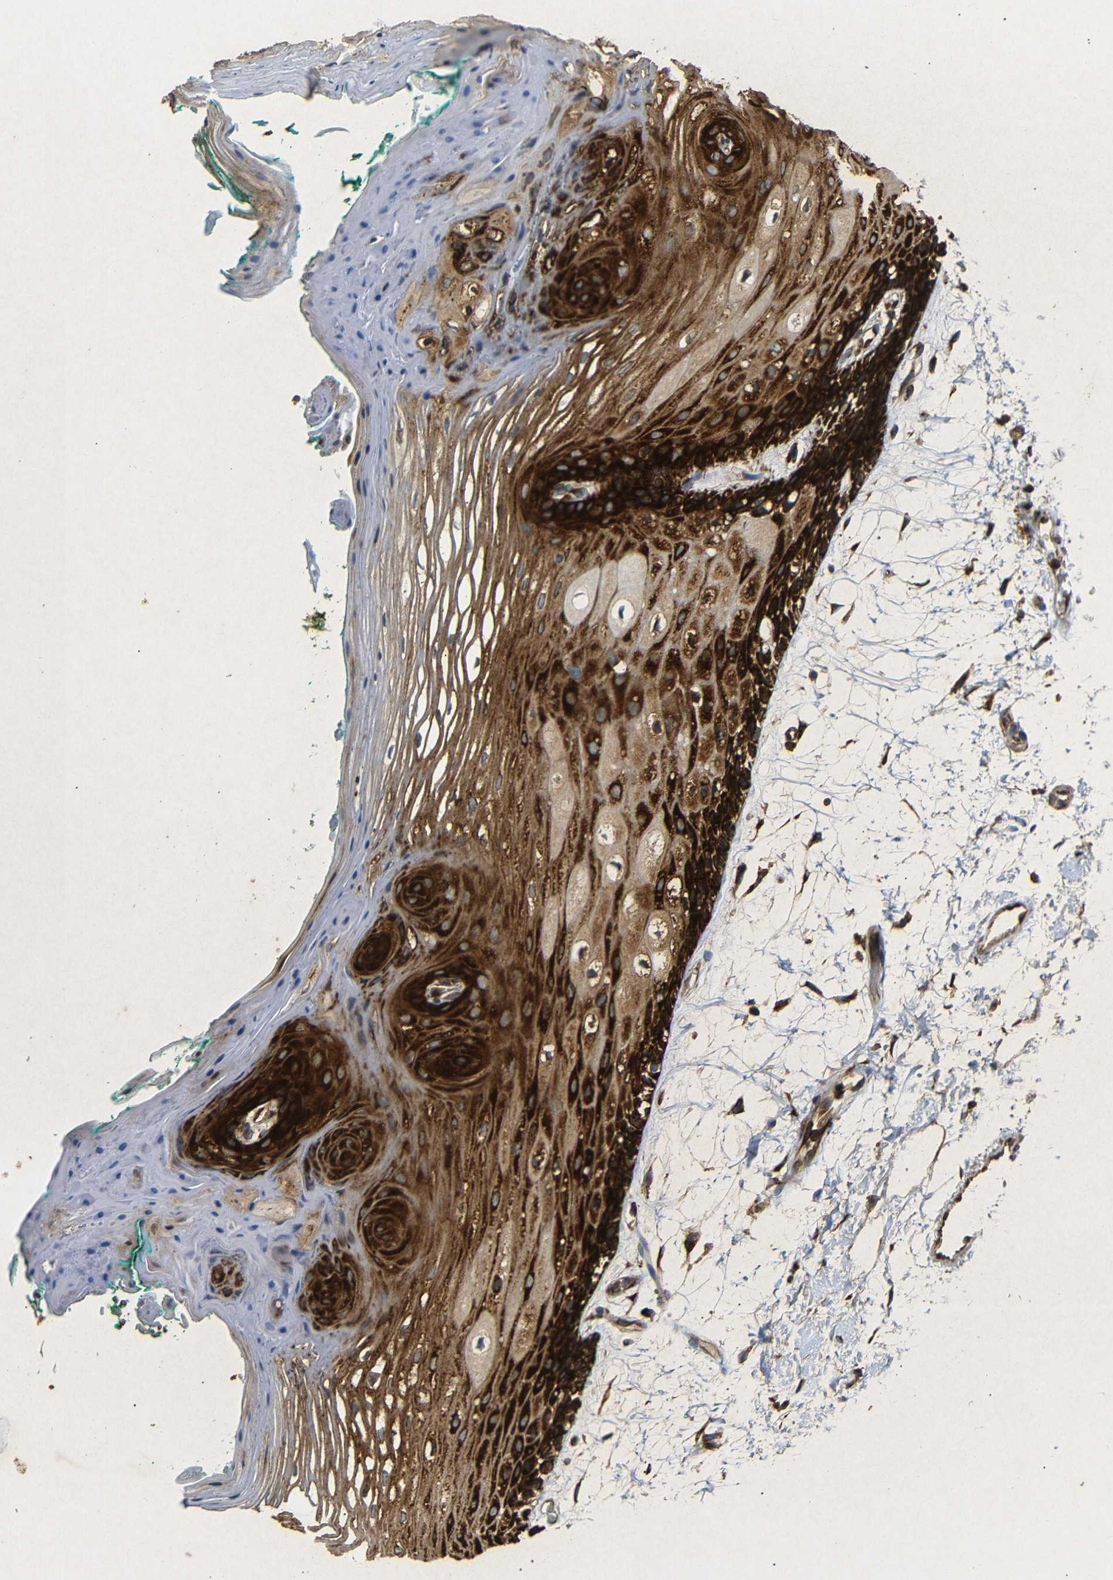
{"staining": {"intensity": "strong", "quantity": ">75%", "location": "cytoplasmic/membranous"}, "tissue": "oral mucosa", "cell_type": "Squamous epithelial cells", "image_type": "normal", "snomed": [{"axis": "morphology", "description": "Normal tissue, NOS"}, {"axis": "topography", "description": "Skeletal muscle"}, {"axis": "topography", "description": "Oral tissue"}, {"axis": "topography", "description": "Peripheral nerve tissue"}], "caption": "This micrograph shows normal oral mucosa stained with IHC to label a protein in brown. The cytoplasmic/membranous of squamous epithelial cells show strong positivity for the protein. Nuclei are counter-stained blue.", "gene": "BTF3", "patient": {"sex": "female", "age": 84}}